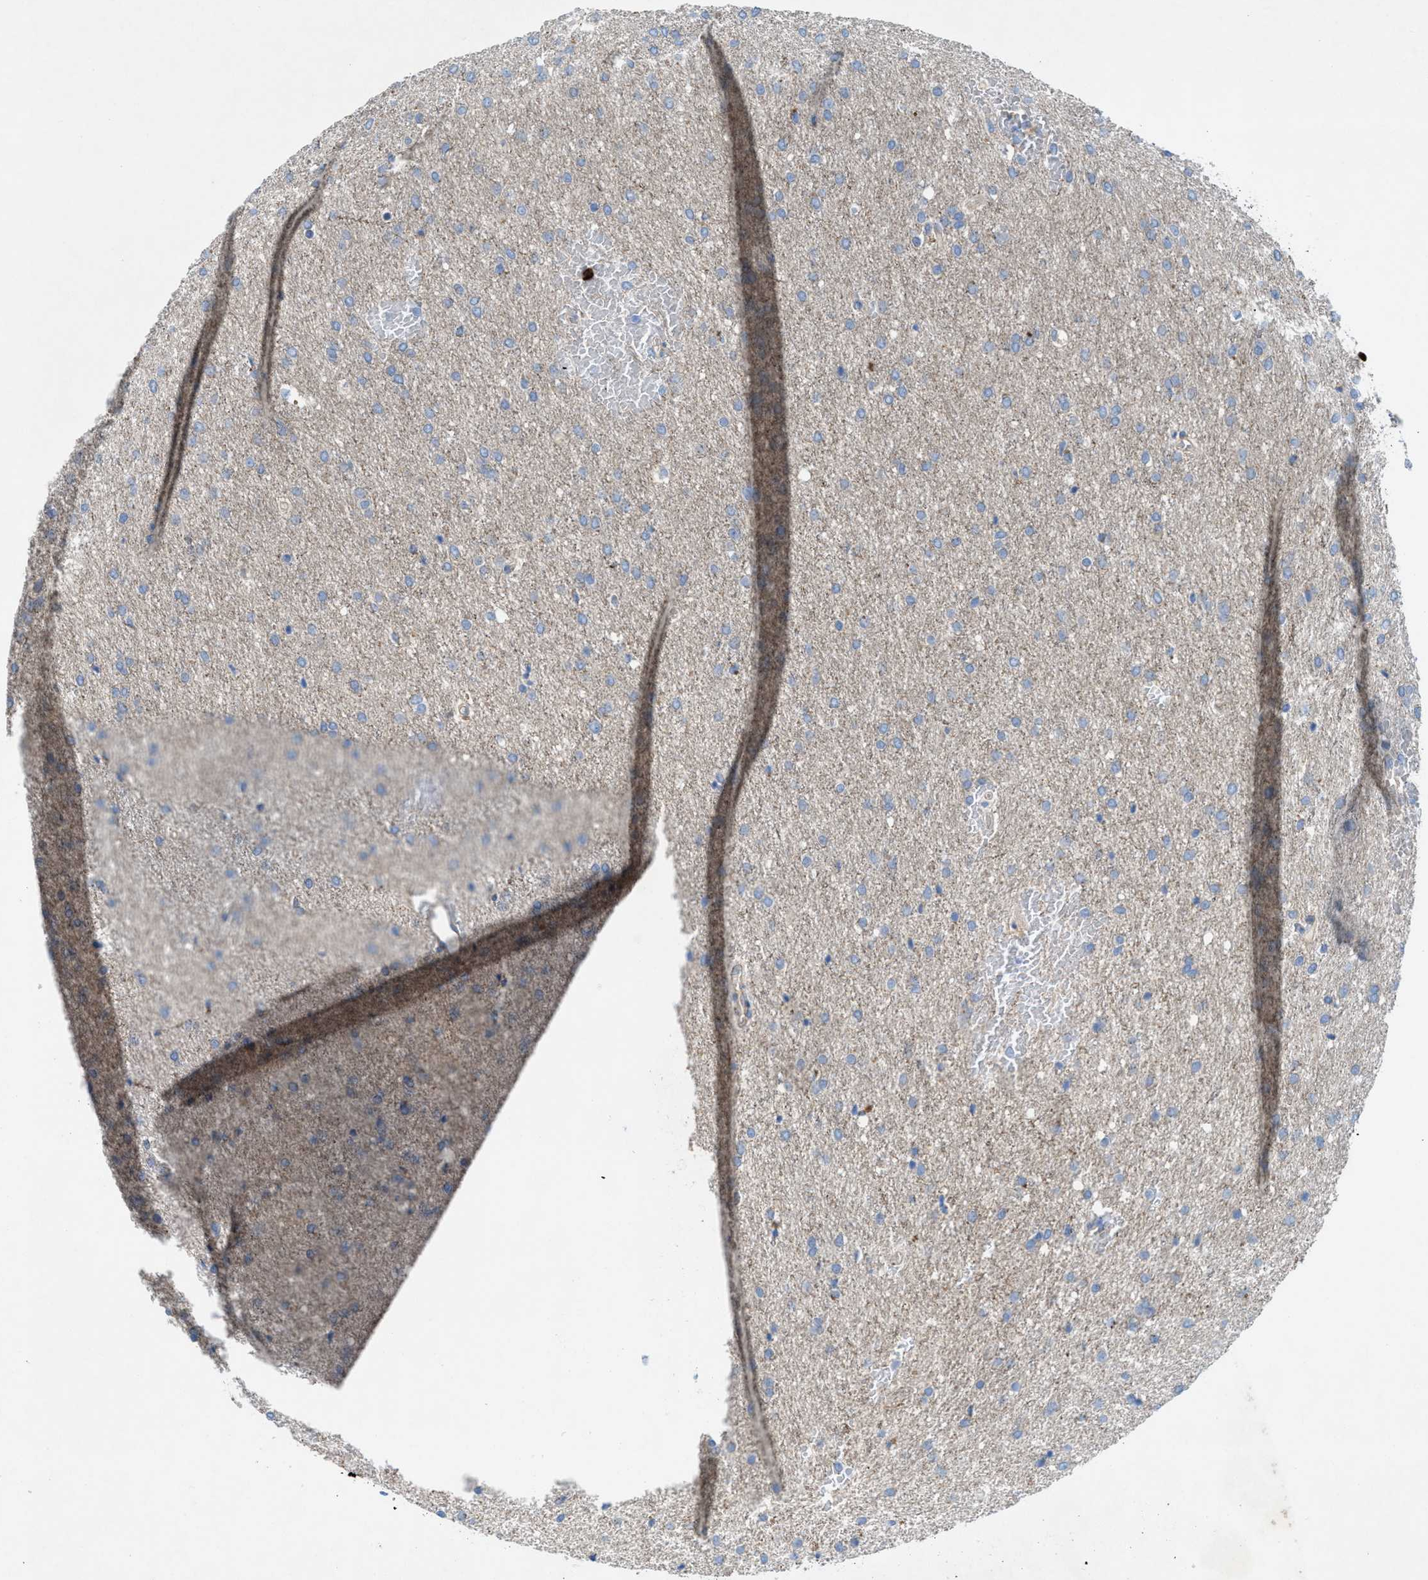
{"staining": {"intensity": "weak", "quantity": "<25%", "location": "cytoplasmic/membranous"}, "tissue": "glioma", "cell_type": "Tumor cells", "image_type": "cancer", "snomed": [{"axis": "morphology", "description": "Glioma, malignant, Low grade"}, {"axis": "topography", "description": "Brain"}], "caption": "An immunohistochemistry photomicrograph of glioma is shown. There is no staining in tumor cells of glioma.", "gene": "CMTM1", "patient": {"sex": "female", "age": 37}}